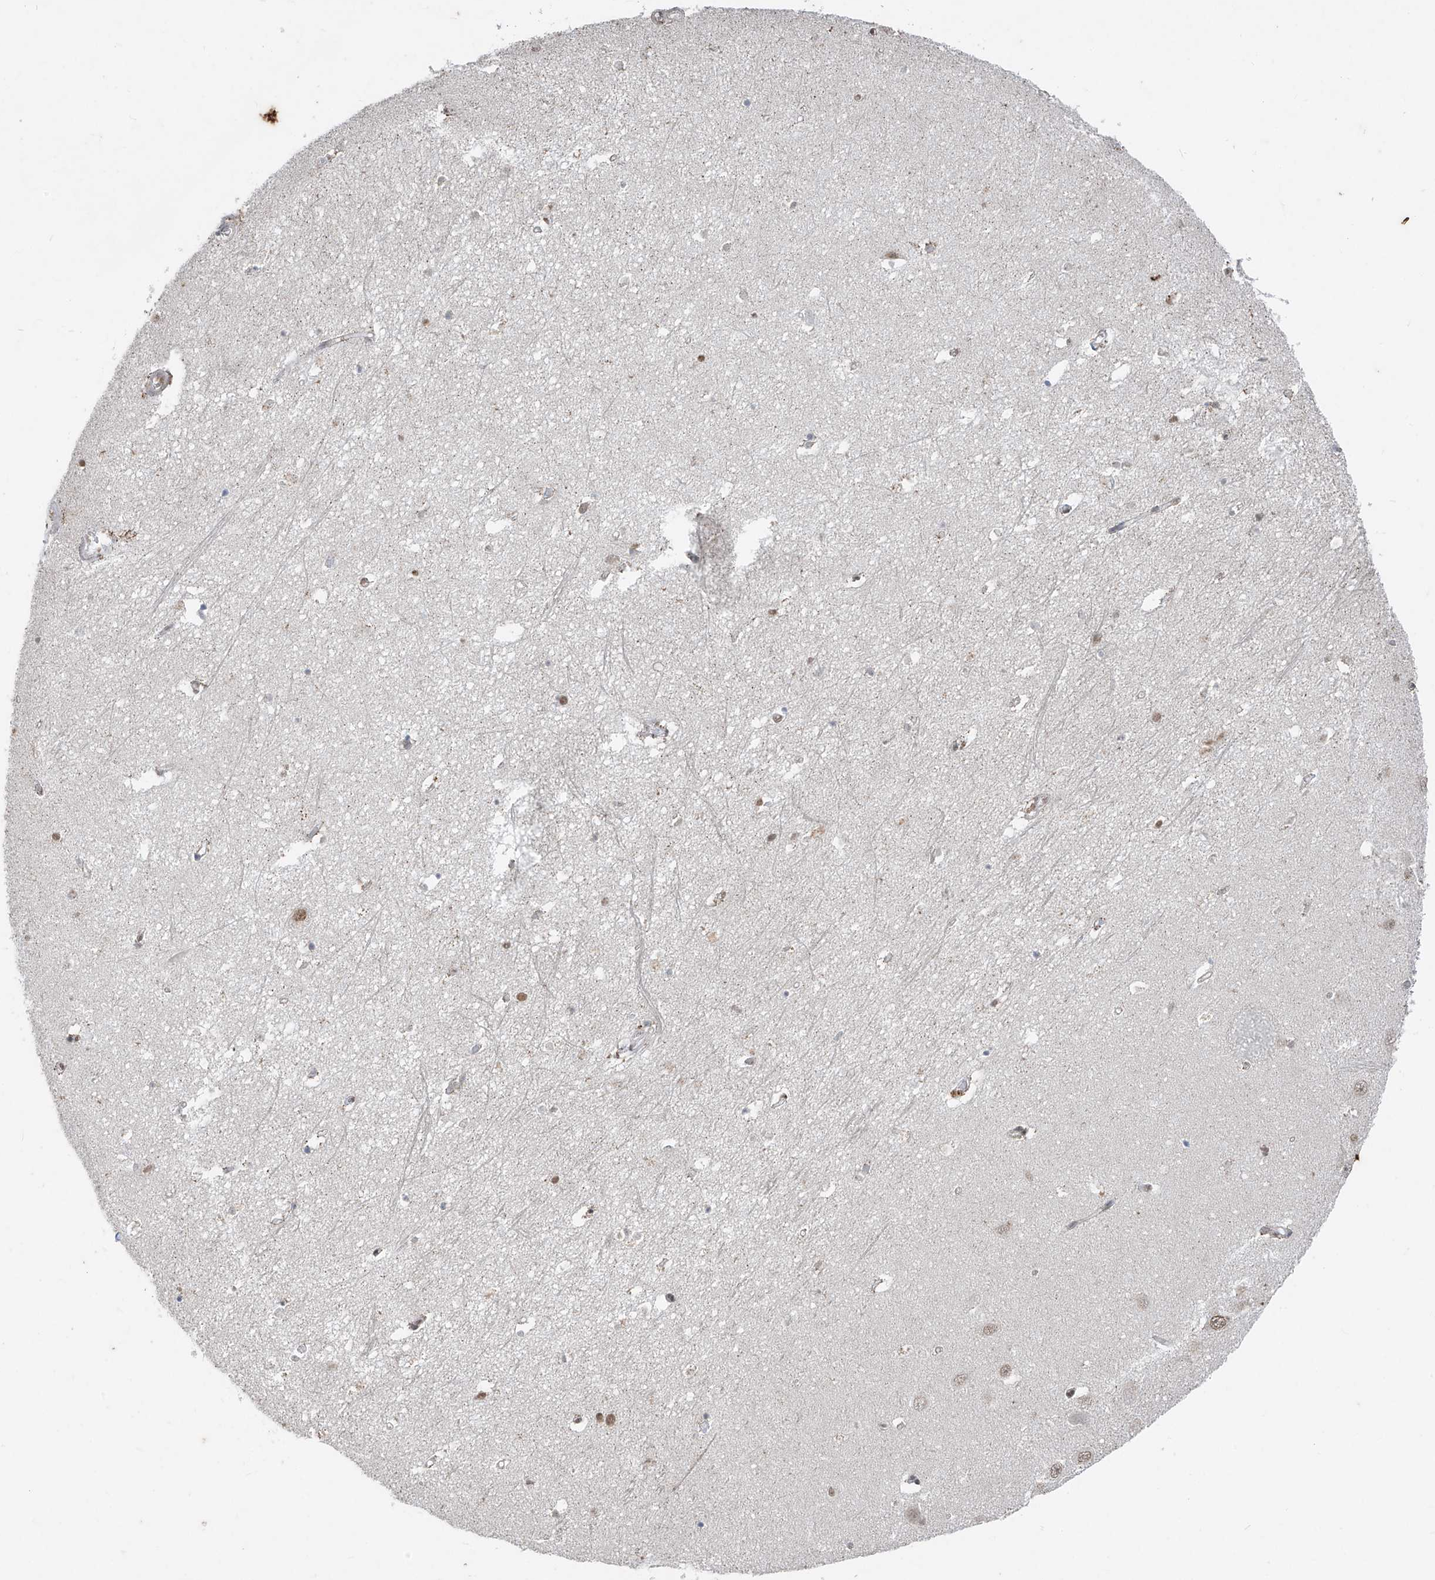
{"staining": {"intensity": "moderate", "quantity": "<25%", "location": "nuclear"}, "tissue": "hippocampus", "cell_type": "Glial cells", "image_type": "normal", "snomed": [{"axis": "morphology", "description": "Normal tissue, NOS"}, {"axis": "topography", "description": "Hippocampus"}], "caption": "The micrograph displays immunohistochemical staining of unremarkable hippocampus. There is moderate nuclear staining is seen in about <25% of glial cells. (DAB = brown stain, brightfield microscopy at high magnification).", "gene": "TFEC", "patient": {"sex": "female", "age": 64}}